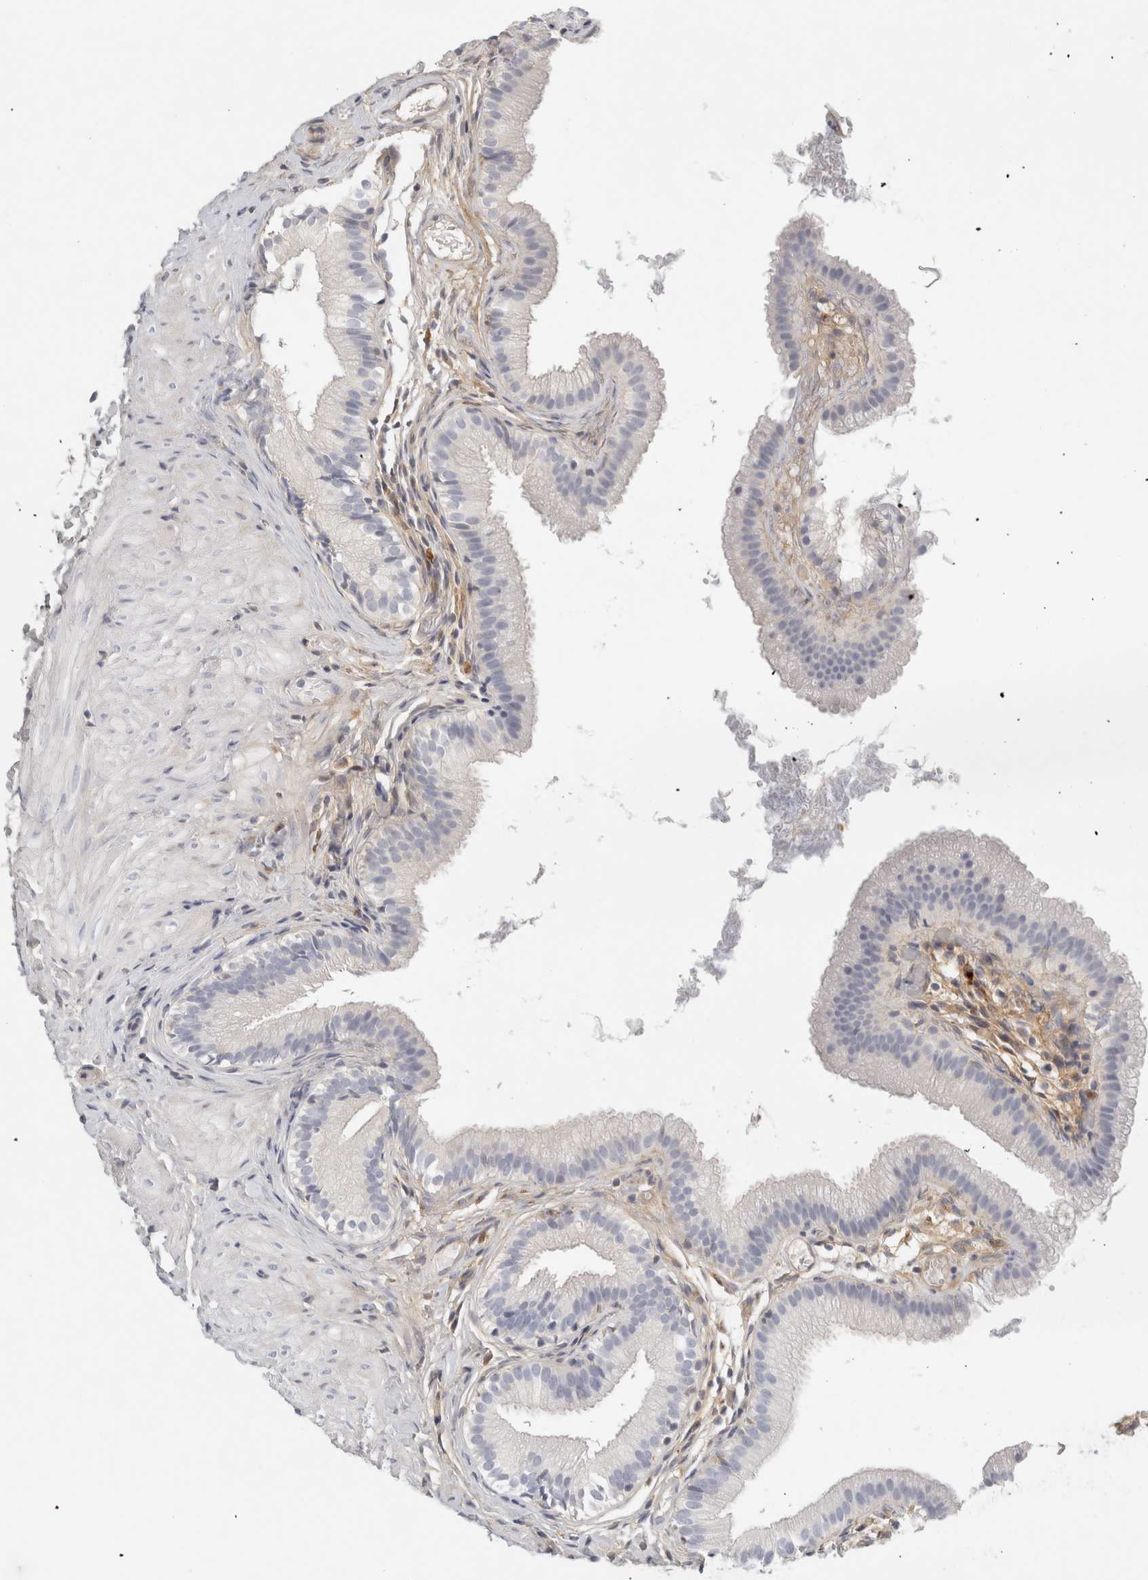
{"staining": {"intensity": "negative", "quantity": "none", "location": "none"}, "tissue": "gallbladder", "cell_type": "Glandular cells", "image_type": "normal", "snomed": [{"axis": "morphology", "description": "Normal tissue, NOS"}, {"axis": "topography", "description": "Gallbladder"}], "caption": "High power microscopy micrograph of an IHC micrograph of unremarkable gallbladder, revealing no significant expression in glandular cells.", "gene": "FGL2", "patient": {"sex": "female", "age": 26}}